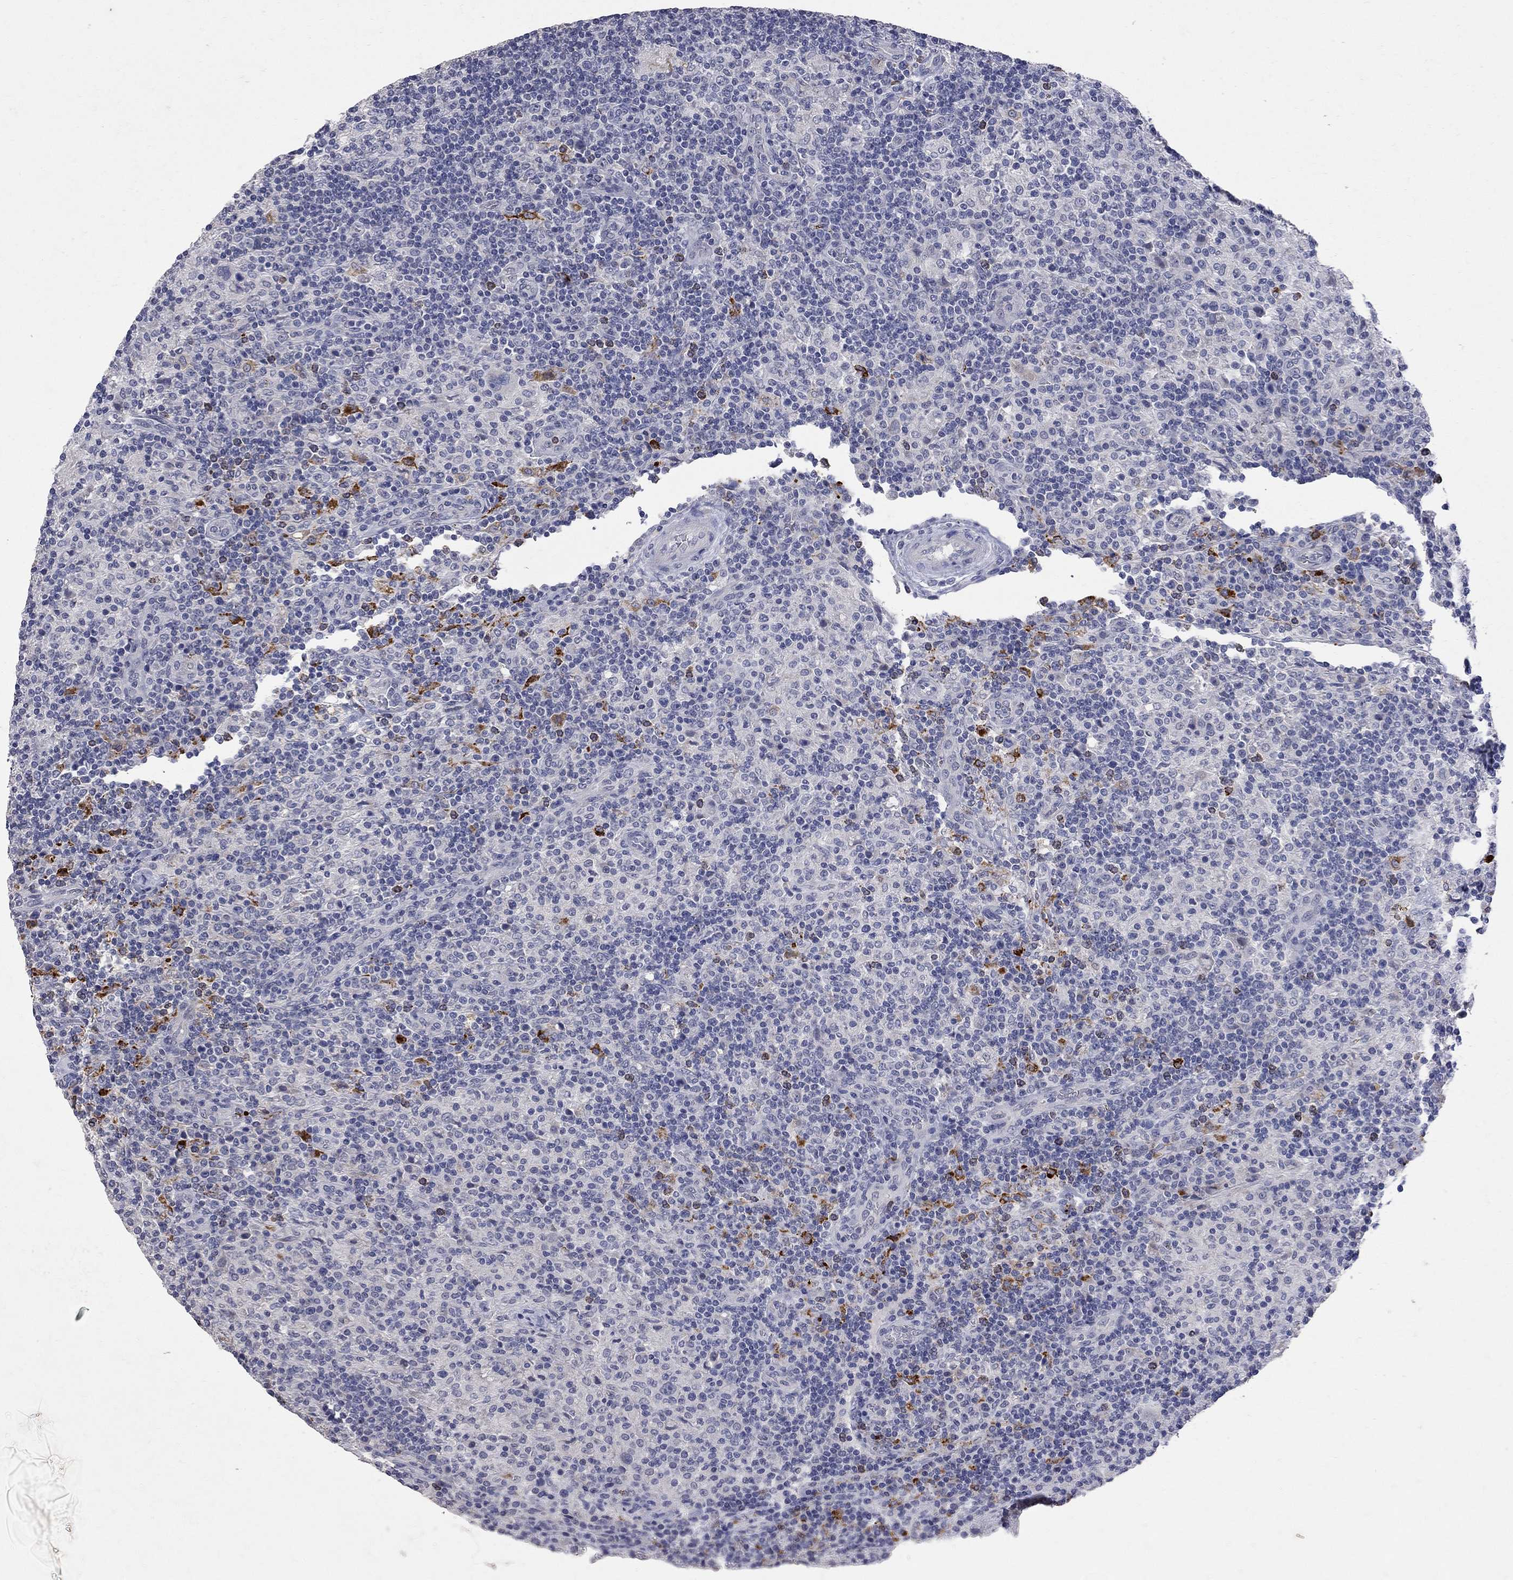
{"staining": {"intensity": "negative", "quantity": "none", "location": "none"}, "tissue": "lymphoma", "cell_type": "Tumor cells", "image_type": "cancer", "snomed": [{"axis": "morphology", "description": "Hodgkin's disease, NOS"}, {"axis": "topography", "description": "Lymph node"}], "caption": "Immunohistochemical staining of human lymphoma shows no significant staining in tumor cells.", "gene": "NOS2", "patient": {"sex": "male", "age": 70}}